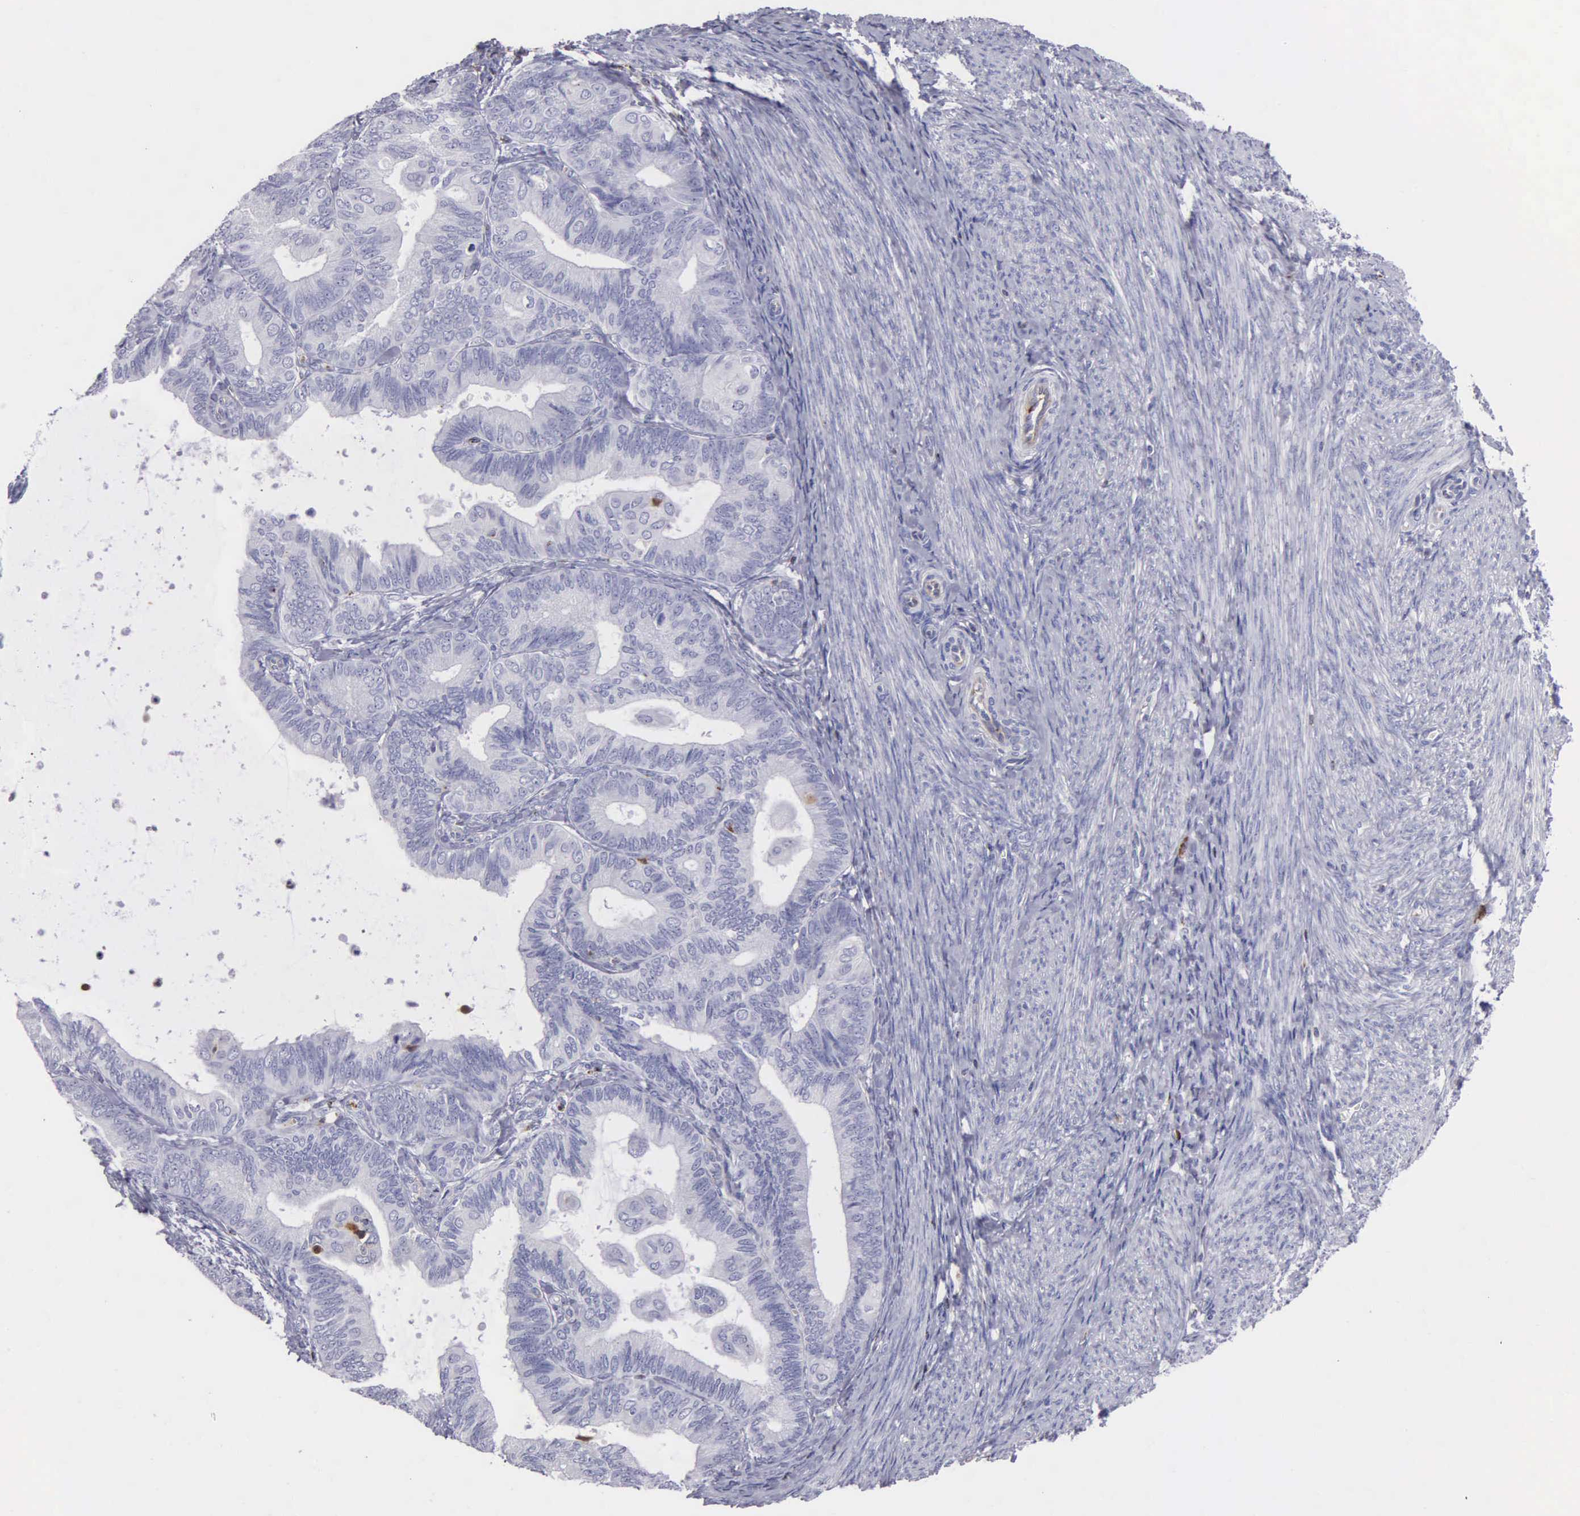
{"staining": {"intensity": "negative", "quantity": "none", "location": "none"}, "tissue": "endometrial cancer", "cell_type": "Tumor cells", "image_type": "cancer", "snomed": [{"axis": "morphology", "description": "Adenocarcinoma, NOS"}, {"axis": "topography", "description": "Endometrium"}], "caption": "Immunohistochemistry (IHC) image of adenocarcinoma (endometrial) stained for a protein (brown), which exhibits no expression in tumor cells.", "gene": "SRGN", "patient": {"sex": "female", "age": 63}}